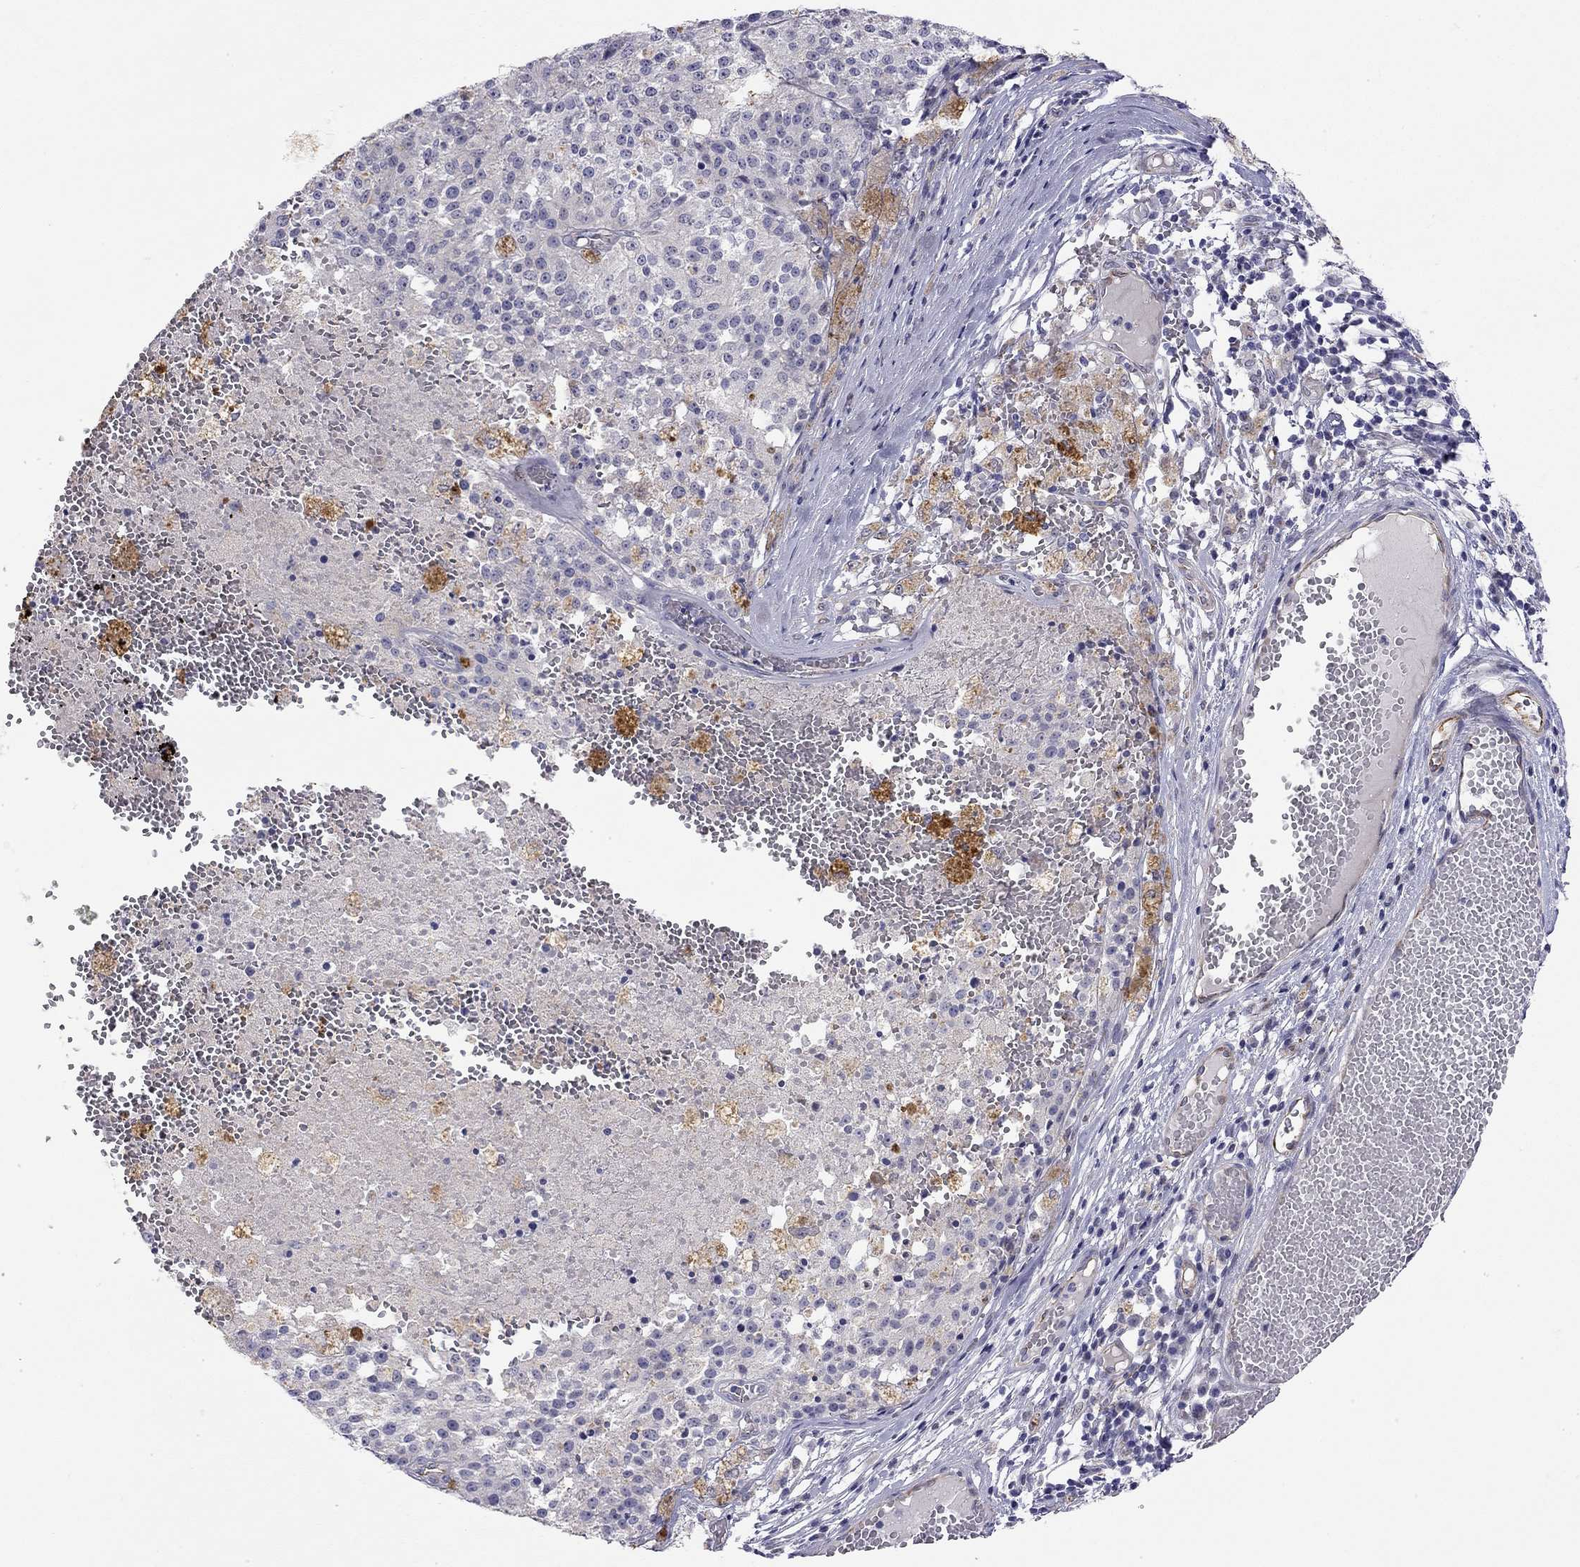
{"staining": {"intensity": "negative", "quantity": "none", "location": "none"}, "tissue": "melanoma", "cell_type": "Tumor cells", "image_type": "cancer", "snomed": [{"axis": "morphology", "description": "Malignant melanoma, Metastatic site"}, {"axis": "topography", "description": "Lymph node"}], "caption": "Protein analysis of melanoma shows no significant positivity in tumor cells. (DAB IHC with hematoxylin counter stain).", "gene": "RTL1", "patient": {"sex": "female", "age": 64}}